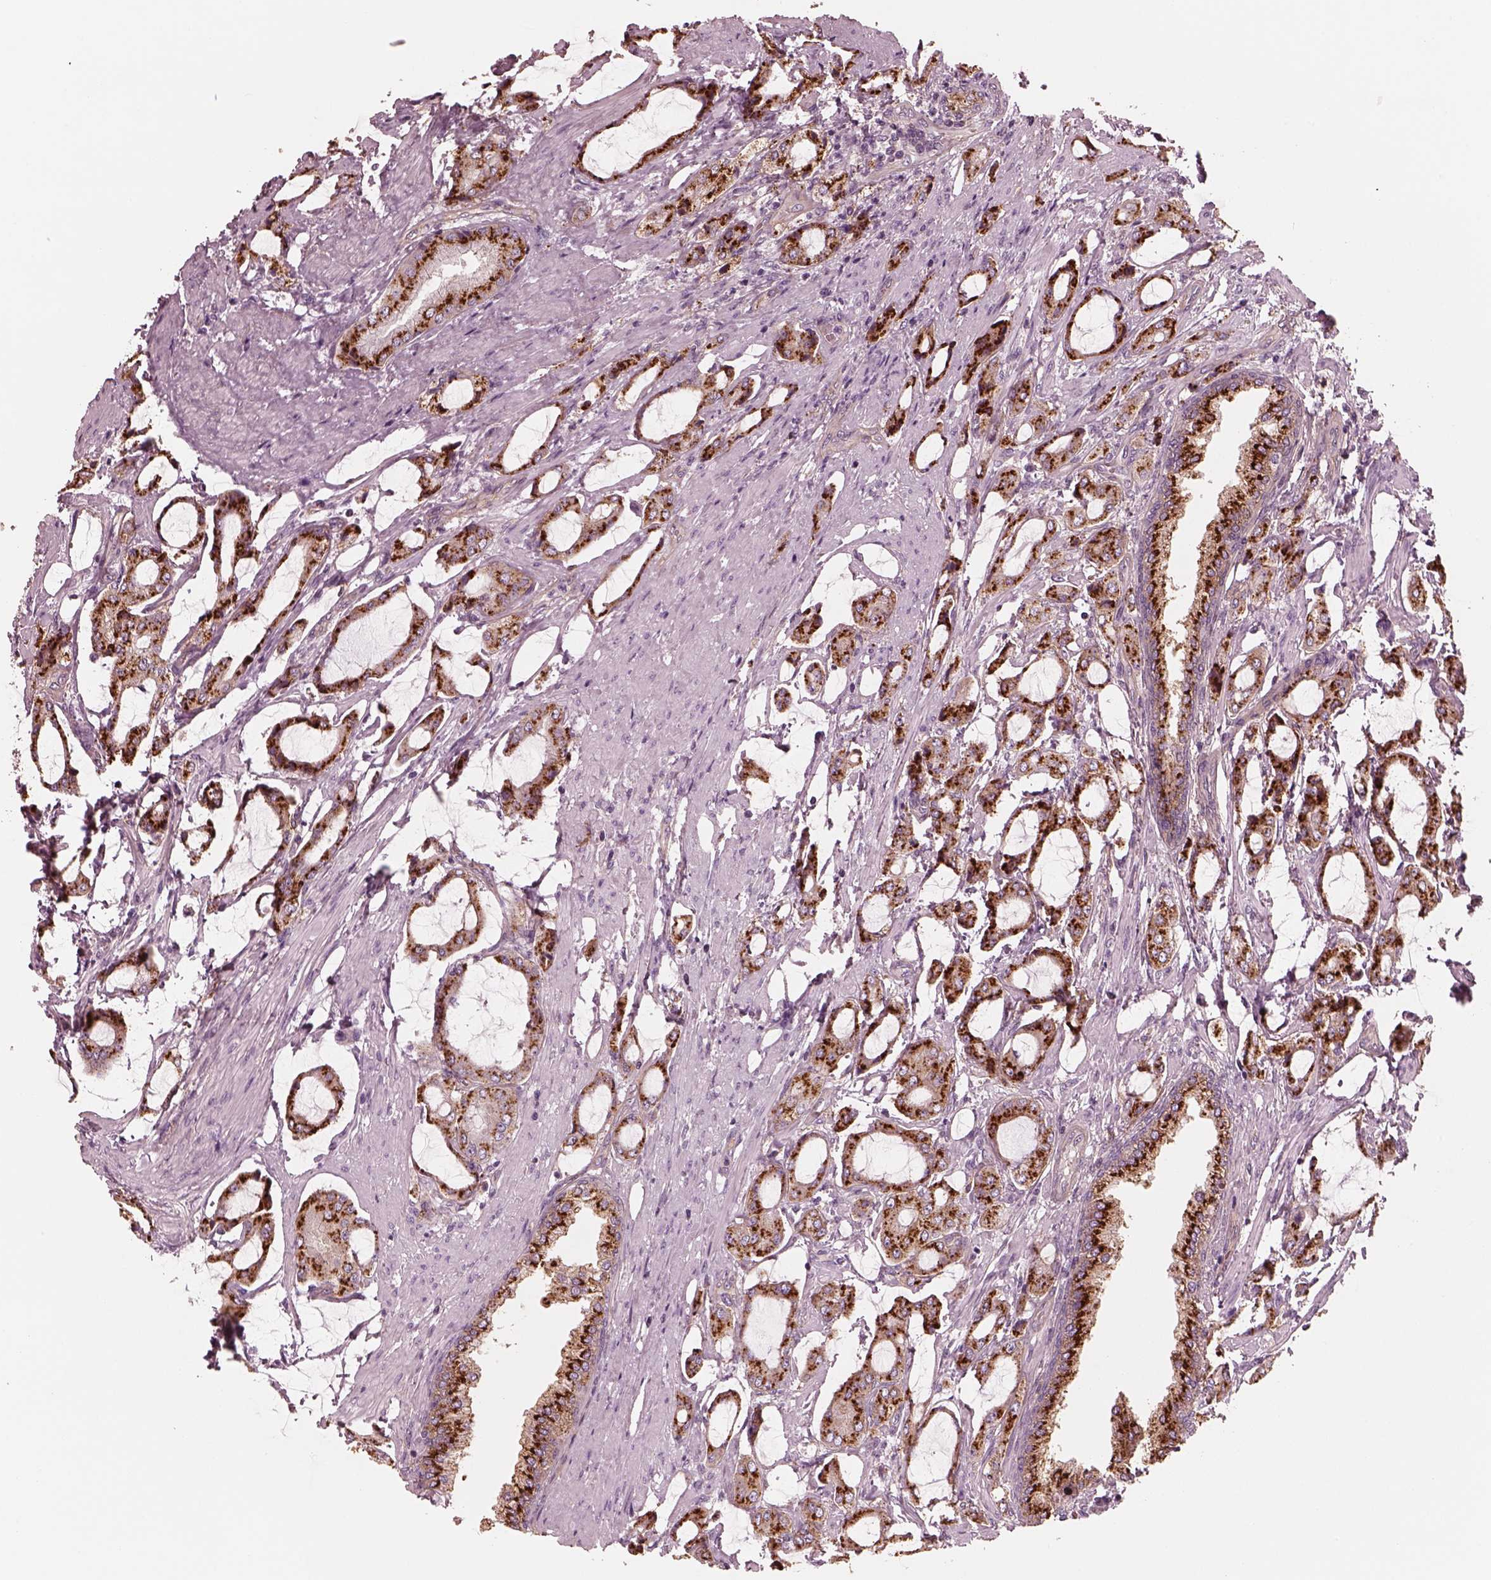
{"staining": {"intensity": "strong", "quantity": ">75%", "location": "cytoplasmic/membranous"}, "tissue": "prostate cancer", "cell_type": "Tumor cells", "image_type": "cancer", "snomed": [{"axis": "morphology", "description": "Adenocarcinoma, NOS"}, {"axis": "topography", "description": "Prostate"}], "caption": "A histopathology image showing strong cytoplasmic/membranous expression in about >75% of tumor cells in prostate cancer (adenocarcinoma), as visualized by brown immunohistochemical staining.", "gene": "ELAPOR1", "patient": {"sex": "male", "age": 63}}